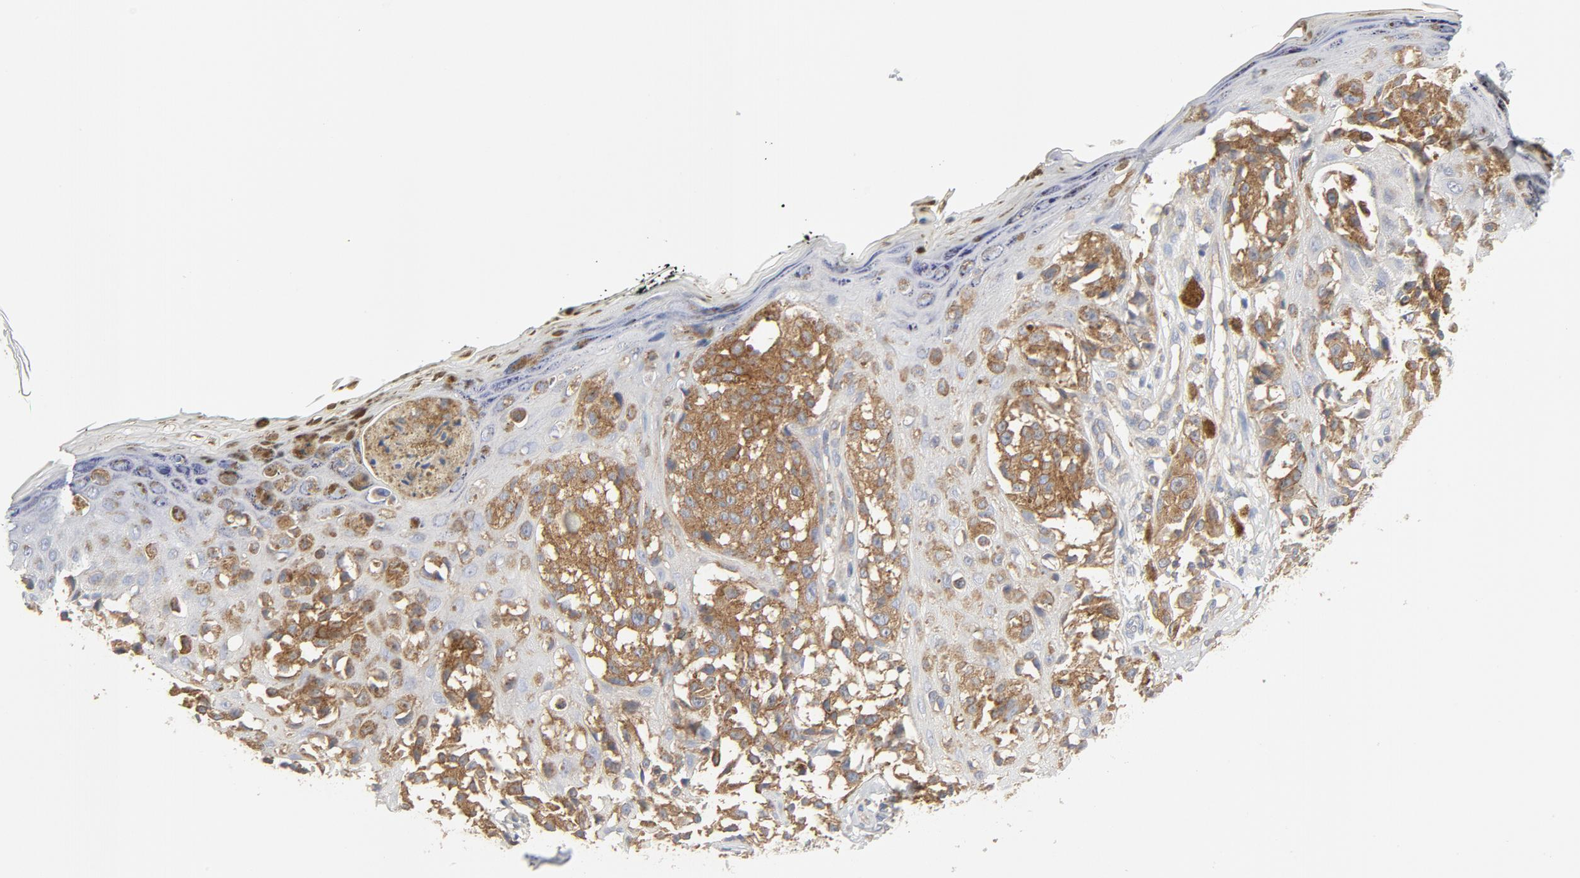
{"staining": {"intensity": "moderate", "quantity": ">75%", "location": "cytoplasmic/membranous"}, "tissue": "melanoma", "cell_type": "Tumor cells", "image_type": "cancer", "snomed": [{"axis": "morphology", "description": "Malignant melanoma, NOS"}, {"axis": "topography", "description": "Skin"}], "caption": "Moderate cytoplasmic/membranous protein positivity is identified in about >75% of tumor cells in melanoma. The protein is shown in brown color, while the nuclei are stained blue.", "gene": "RABEP1", "patient": {"sex": "female", "age": 38}}